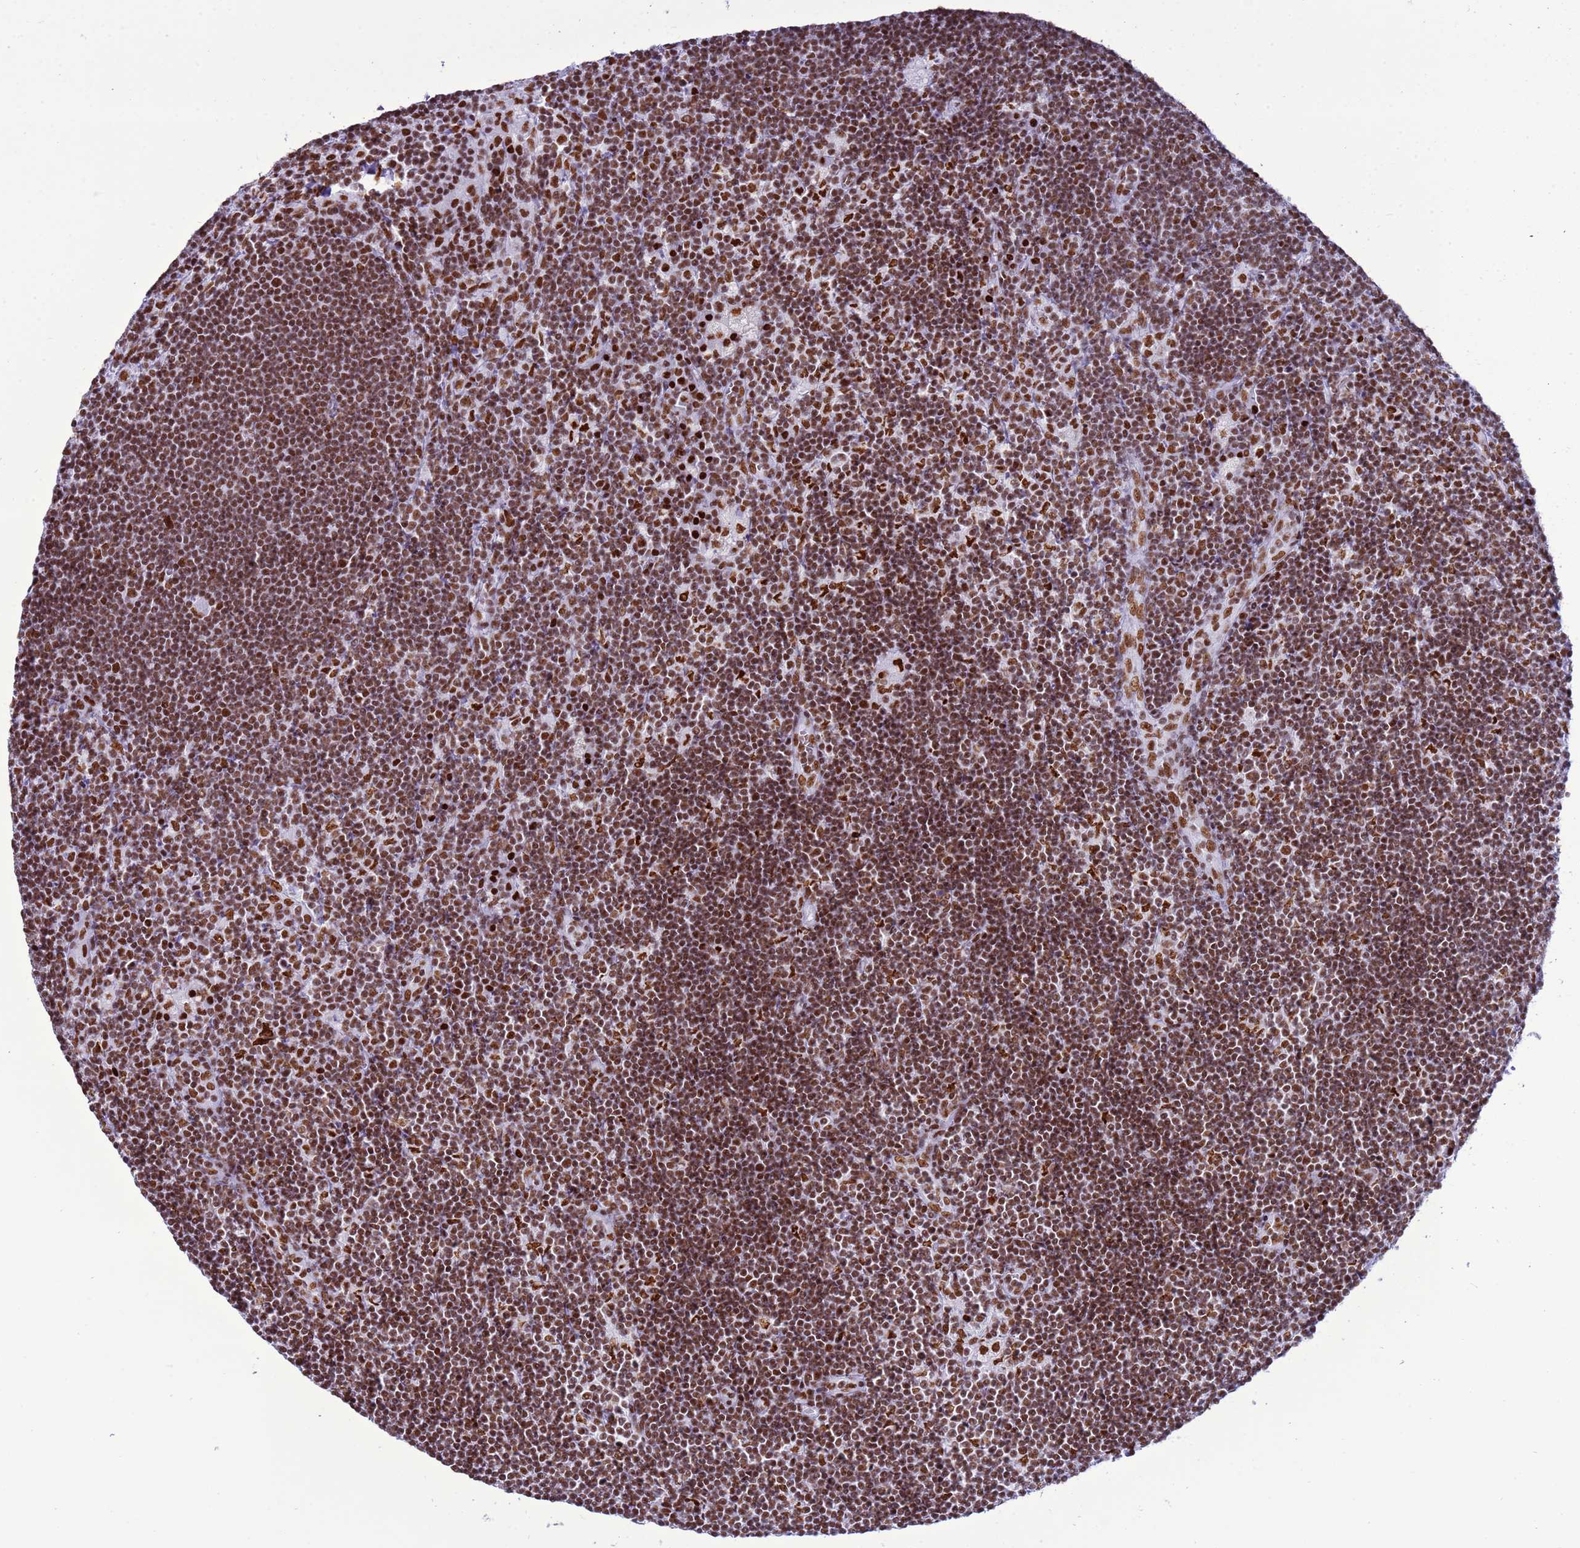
{"staining": {"intensity": "moderate", "quantity": ">75%", "location": "nuclear"}, "tissue": "lymph node", "cell_type": "Germinal center cells", "image_type": "normal", "snomed": [{"axis": "morphology", "description": "Normal tissue, NOS"}, {"axis": "topography", "description": "Lymph node"}], "caption": "A photomicrograph of lymph node stained for a protein reveals moderate nuclear brown staining in germinal center cells. The staining is performed using DAB (3,3'-diaminobenzidine) brown chromogen to label protein expression. The nuclei are counter-stained blue using hematoxylin.", "gene": "RALY", "patient": {"sex": "male", "age": 24}}